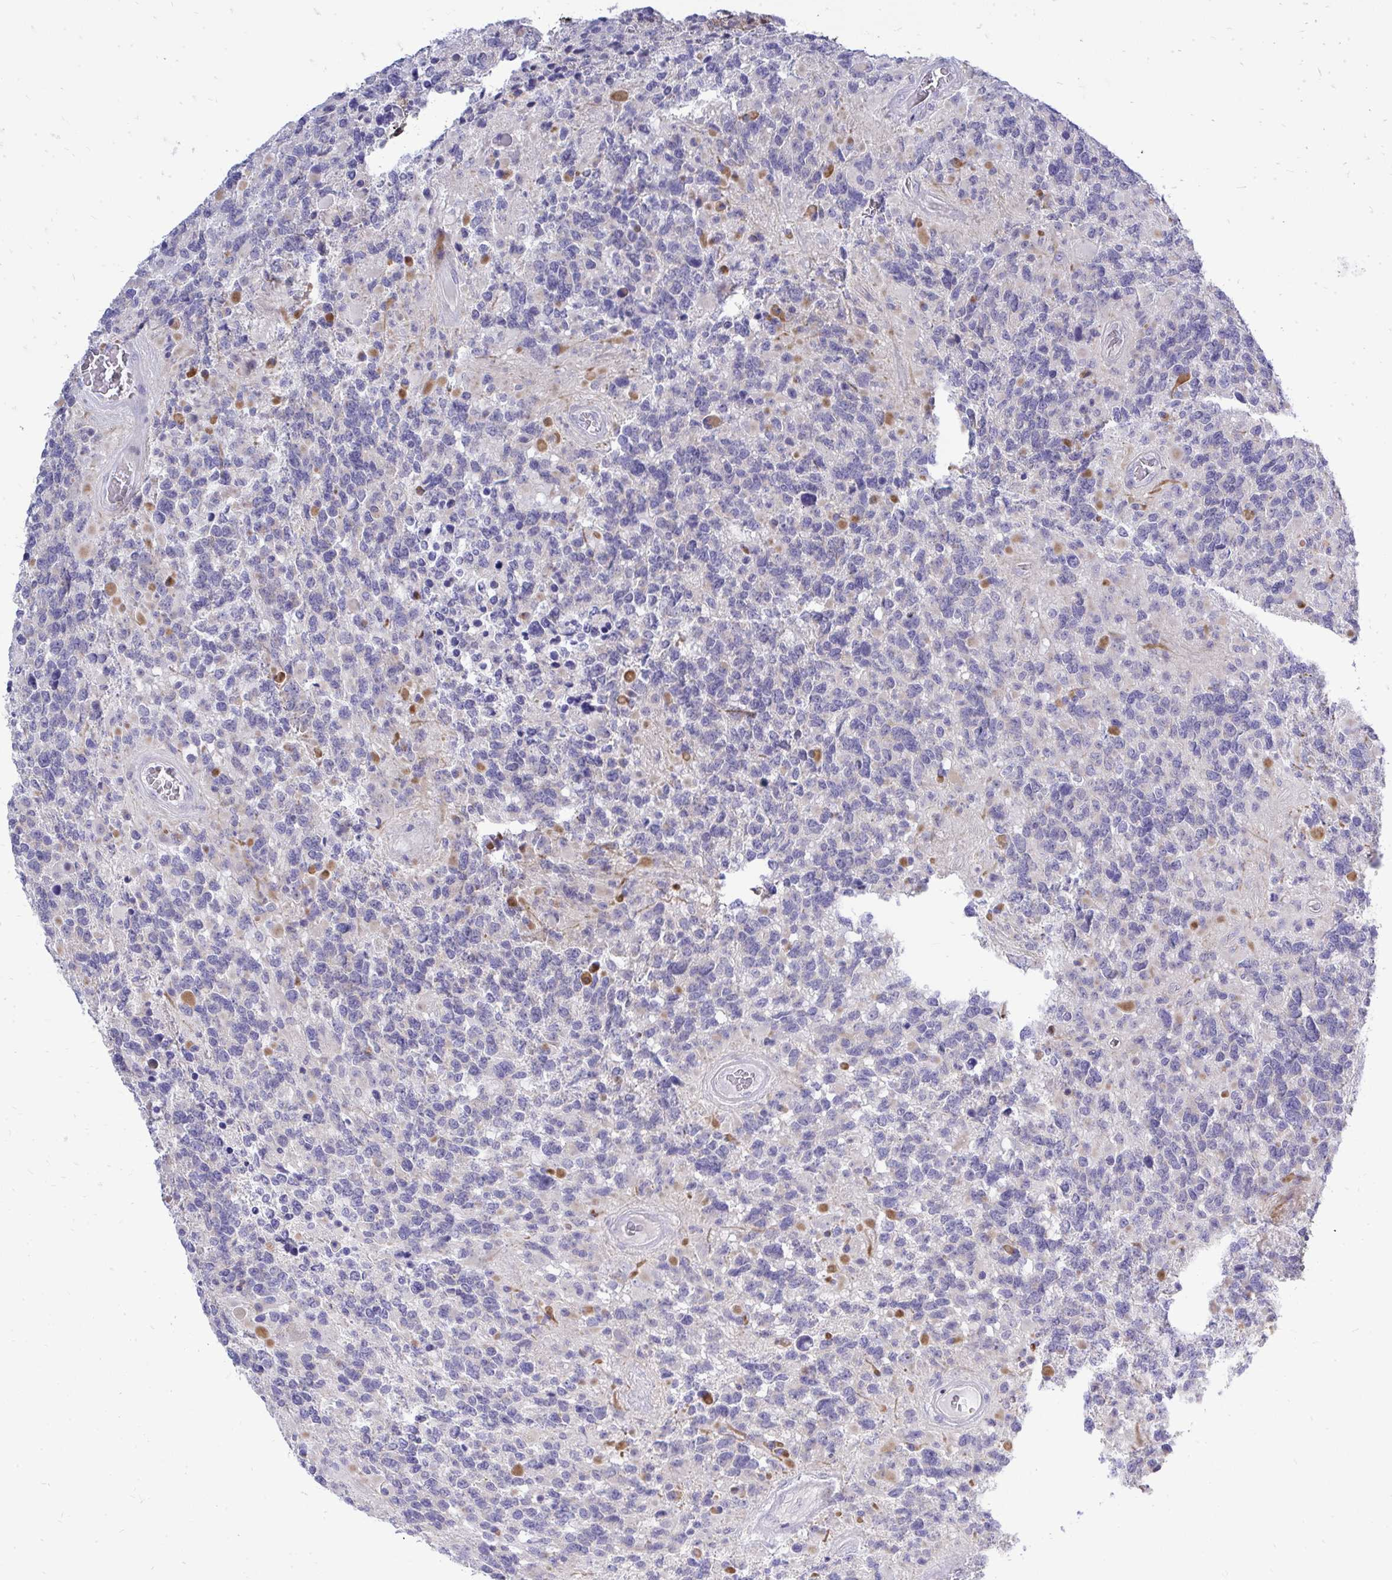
{"staining": {"intensity": "negative", "quantity": "none", "location": "none"}, "tissue": "glioma", "cell_type": "Tumor cells", "image_type": "cancer", "snomed": [{"axis": "morphology", "description": "Glioma, malignant, High grade"}, {"axis": "topography", "description": "Brain"}], "caption": "This is a photomicrograph of immunohistochemistry staining of glioma, which shows no expression in tumor cells. The staining was performed using DAB (3,3'-diaminobenzidine) to visualize the protein expression in brown, while the nuclei were stained in blue with hematoxylin (Magnification: 20x).", "gene": "OR8D1", "patient": {"sex": "female", "age": 40}}